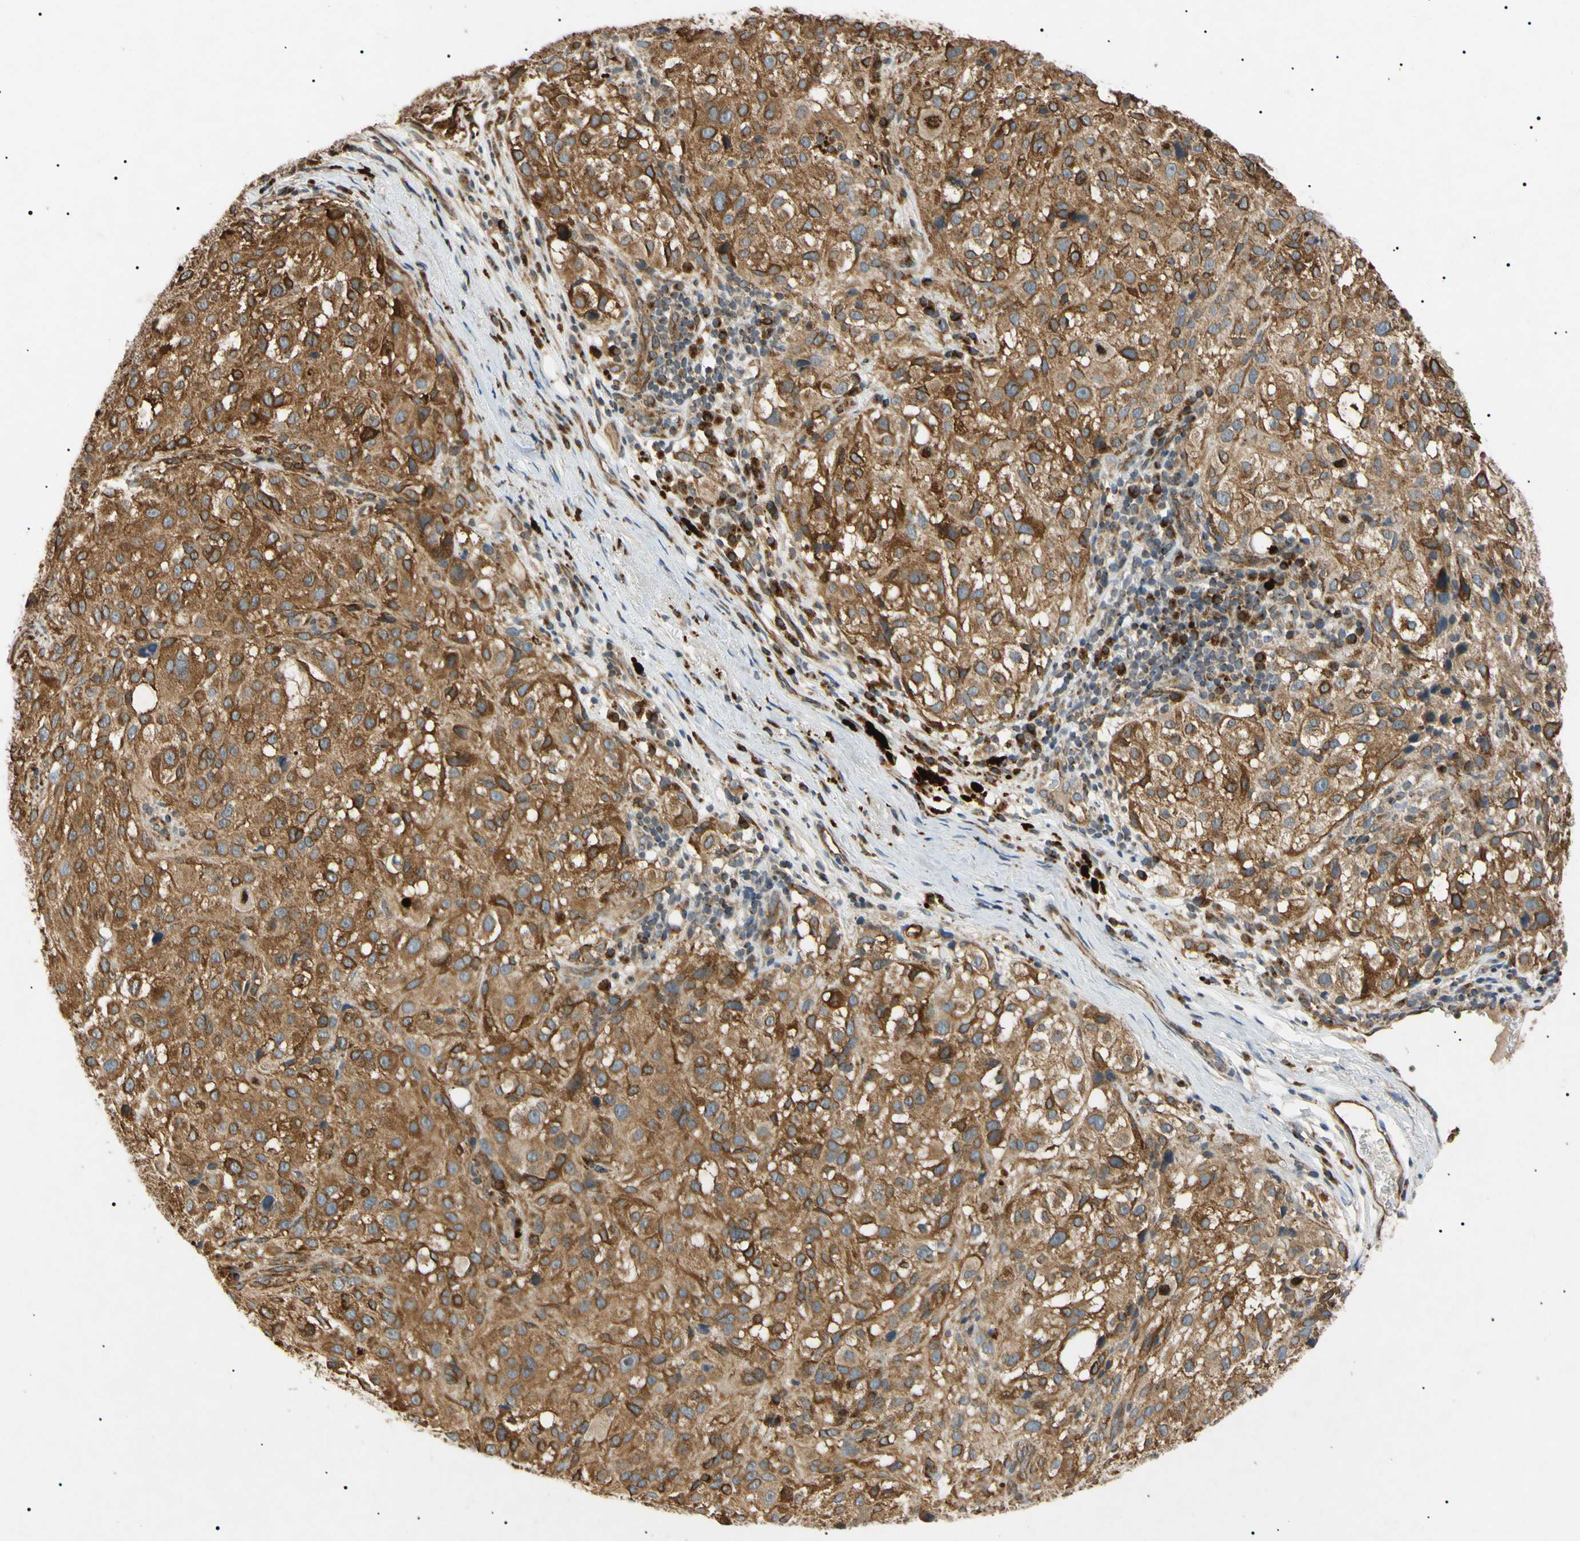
{"staining": {"intensity": "moderate", "quantity": ">75%", "location": "cytoplasmic/membranous,nuclear"}, "tissue": "melanoma", "cell_type": "Tumor cells", "image_type": "cancer", "snomed": [{"axis": "morphology", "description": "Necrosis, NOS"}, {"axis": "morphology", "description": "Malignant melanoma, NOS"}, {"axis": "topography", "description": "Skin"}], "caption": "The immunohistochemical stain labels moderate cytoplasmic/membranous and nuclear positivity in tumor cells of melanoma tissue. (IHC, brightfield microscopy, high magnification).", "gene": "TUBB4A", "patient": {"sex": "female", "age": 87}}